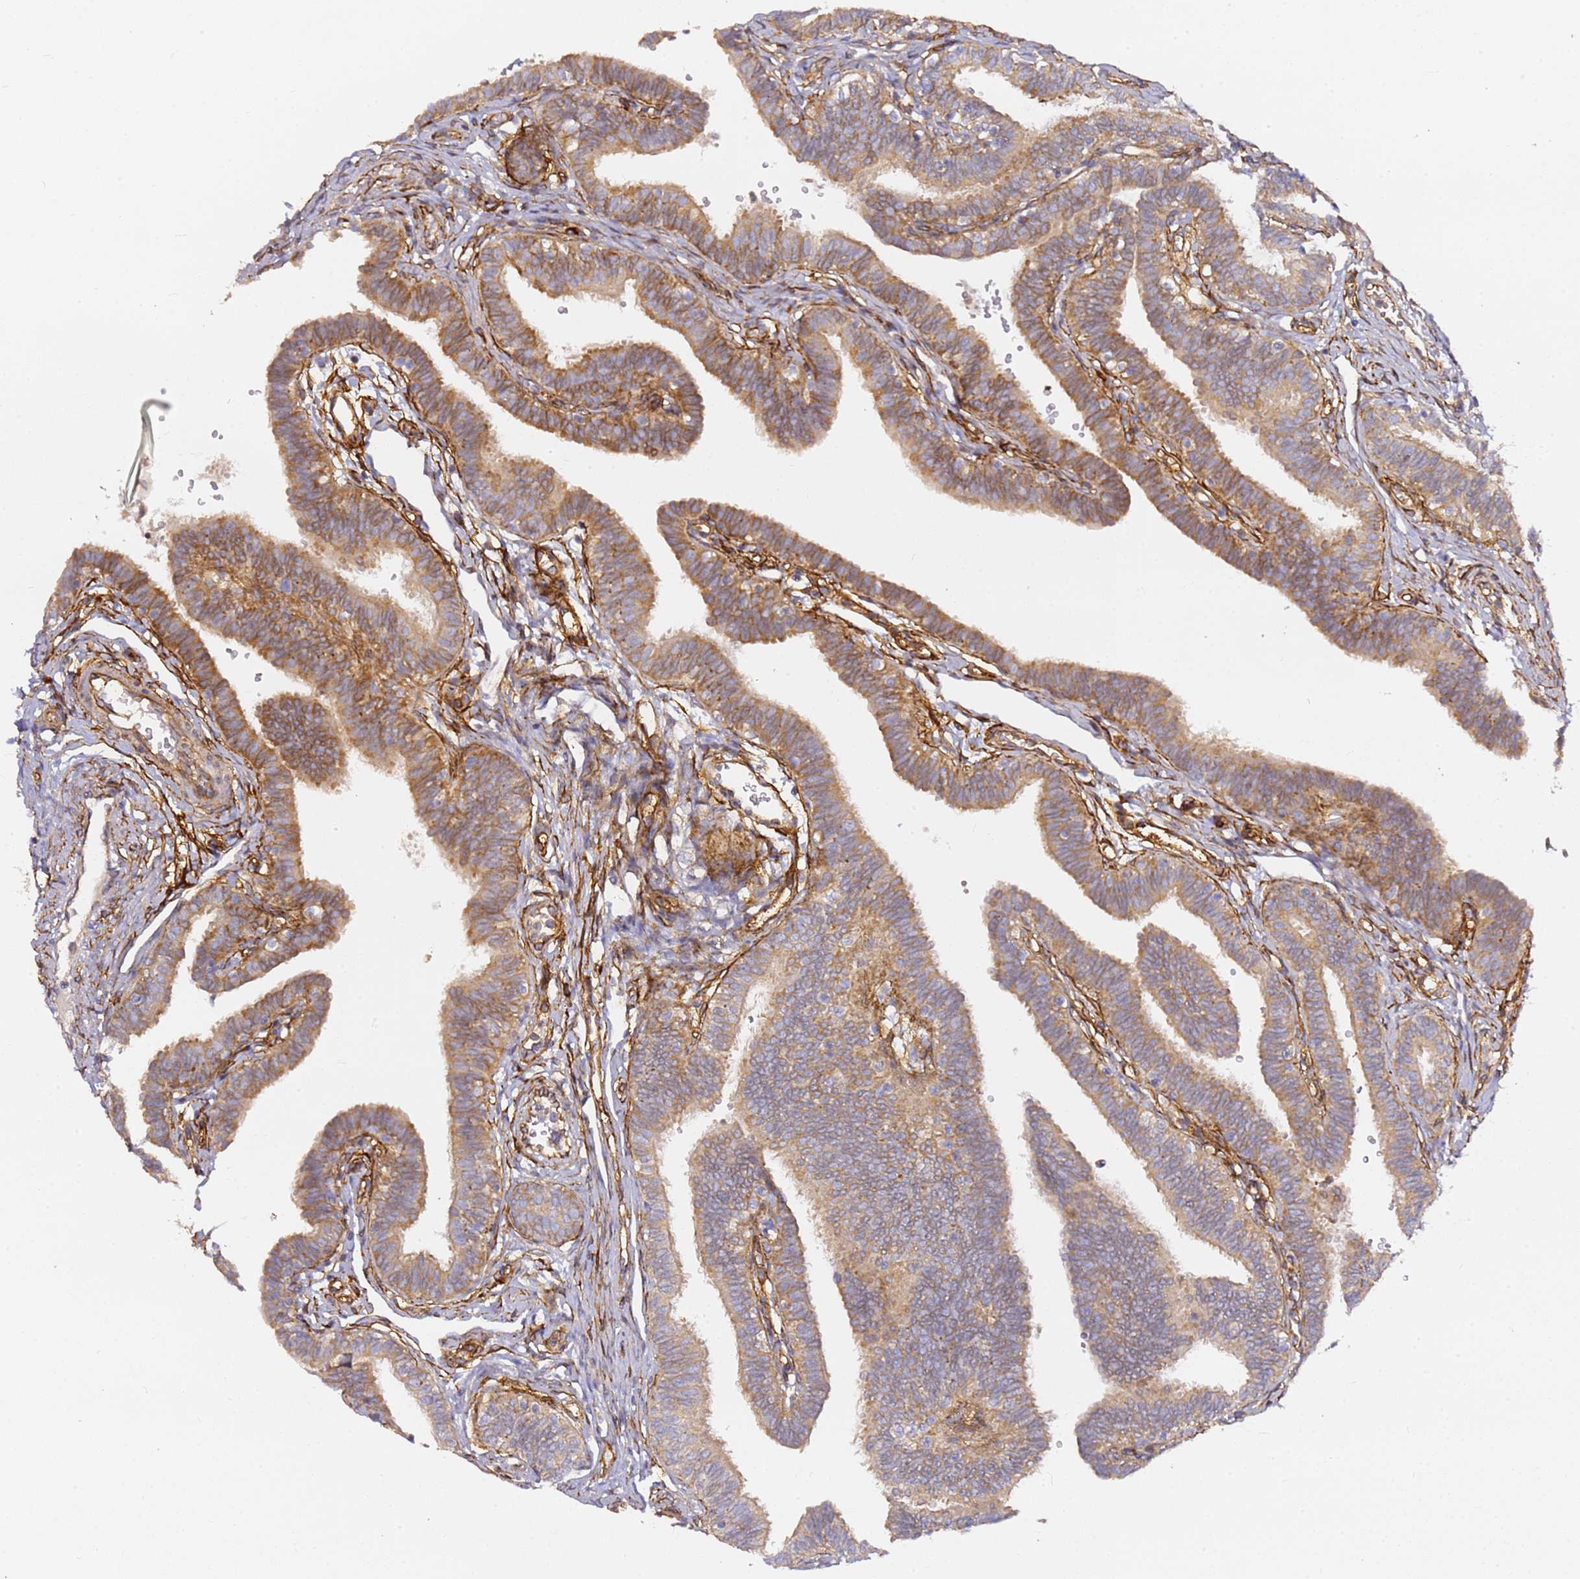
{"staining": {"intensity": "moderate", "quantity": ">75%", "location": "cytoplasmic/membranous"}, "tissue": "fallopian tube", "cell_type": "Glandular cells", "image_type": "normal", "snomed": [{"axis": "morphology", "description": "Normal tissue, NOS"}, {"axis": "topography", "description": "Fallopian tube"}, {"axis": "topography", "description": "Ovary"}], "caption": "Human fallopian tube stained with a brown dye shows moderate cytoplasmic/membranous positive staining in approximately >75% of glandular cells.", "gene": "KIF7", "patient": {"sex": "female", "age": 23}}